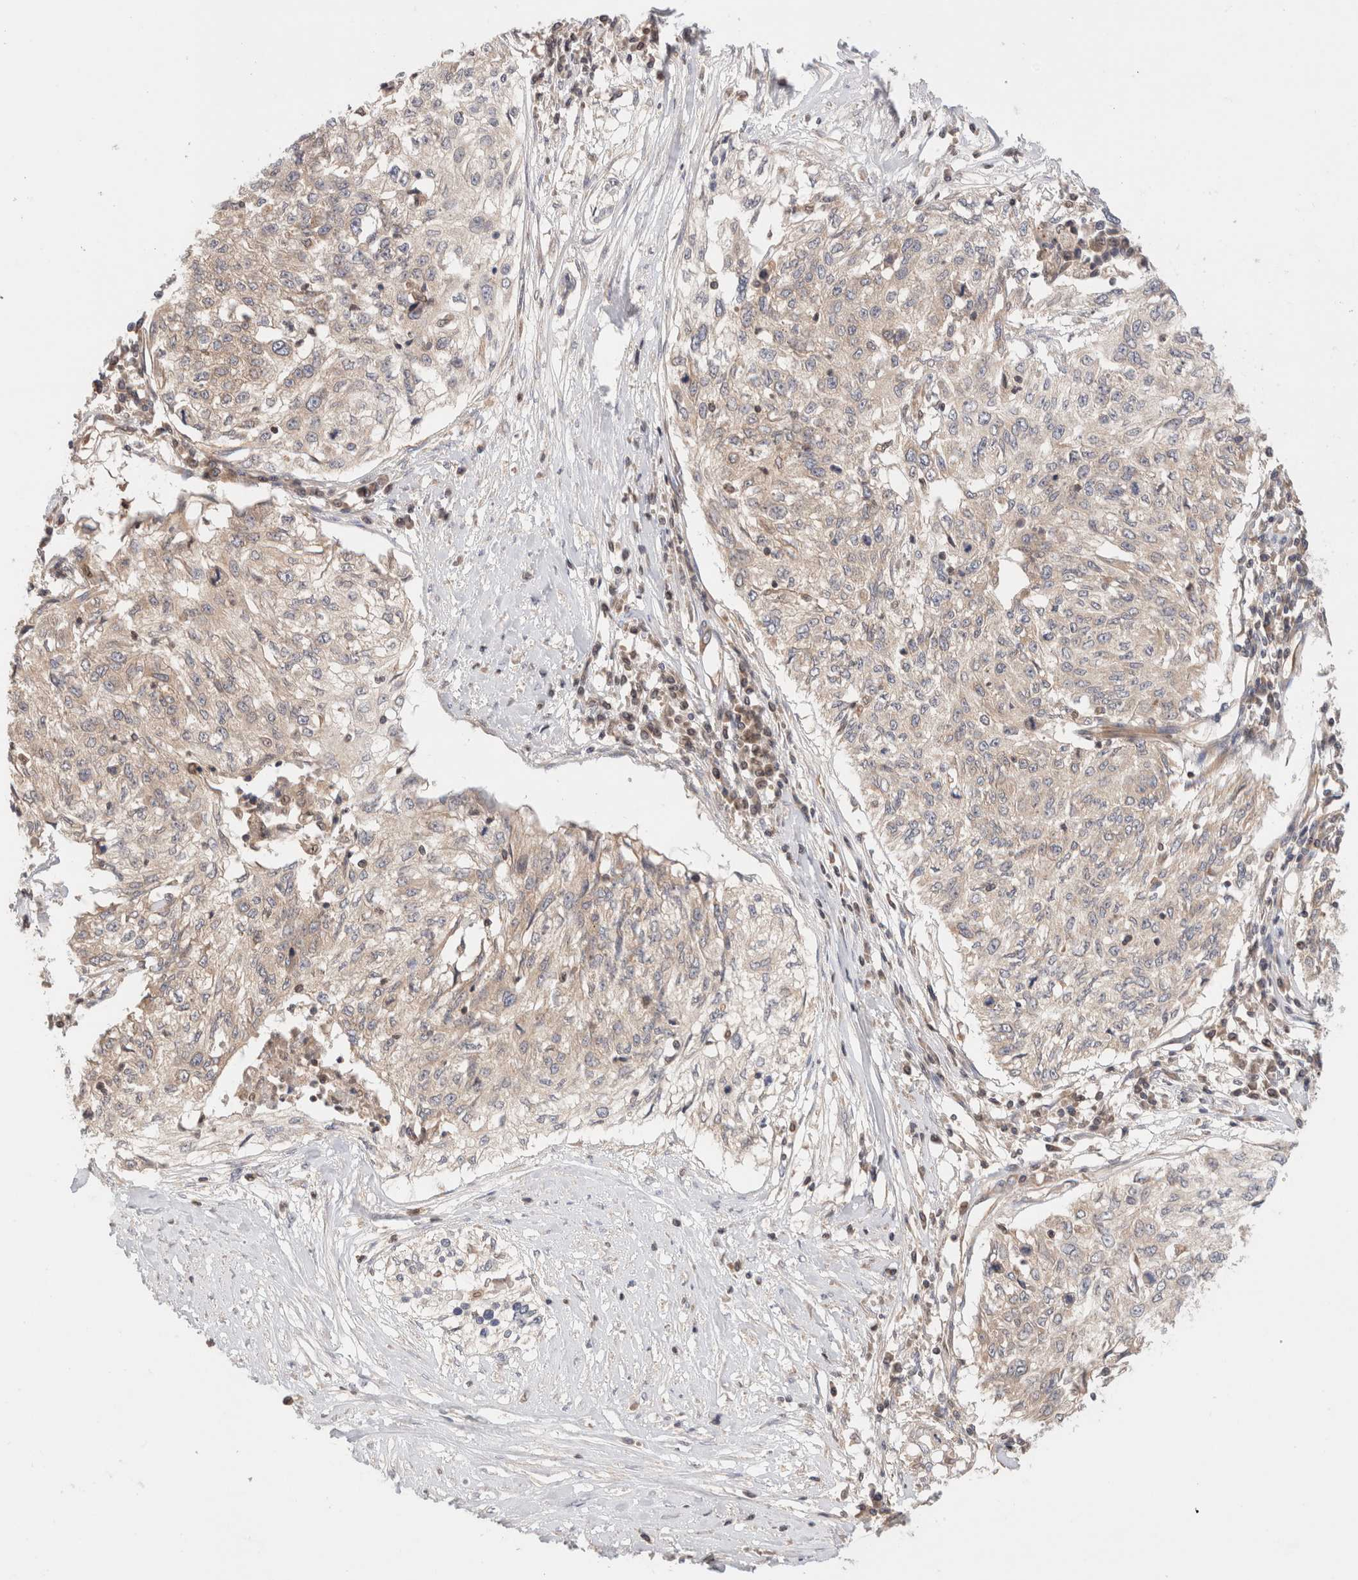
{"staining": {"intensity": "weak", "quantity": "<25%", "location": "cytoplasmic/membranous"}, "tissue": "cervical cancer", "cell_type": "Tumor cells", "image_type": "cancer", "snomed": [{"axis": "morphology", "description": "Squamous cell carcinoma, NOS"}, {"axis": "topography", "description": "Cervix"}], "caption": "Squamous cell carcinoma (cervical) was stained to show a protein in brown. There is no significant expression in tumor cells.", "gene": "SIKE1", "patient": {"sex": "female", "age": 57}}